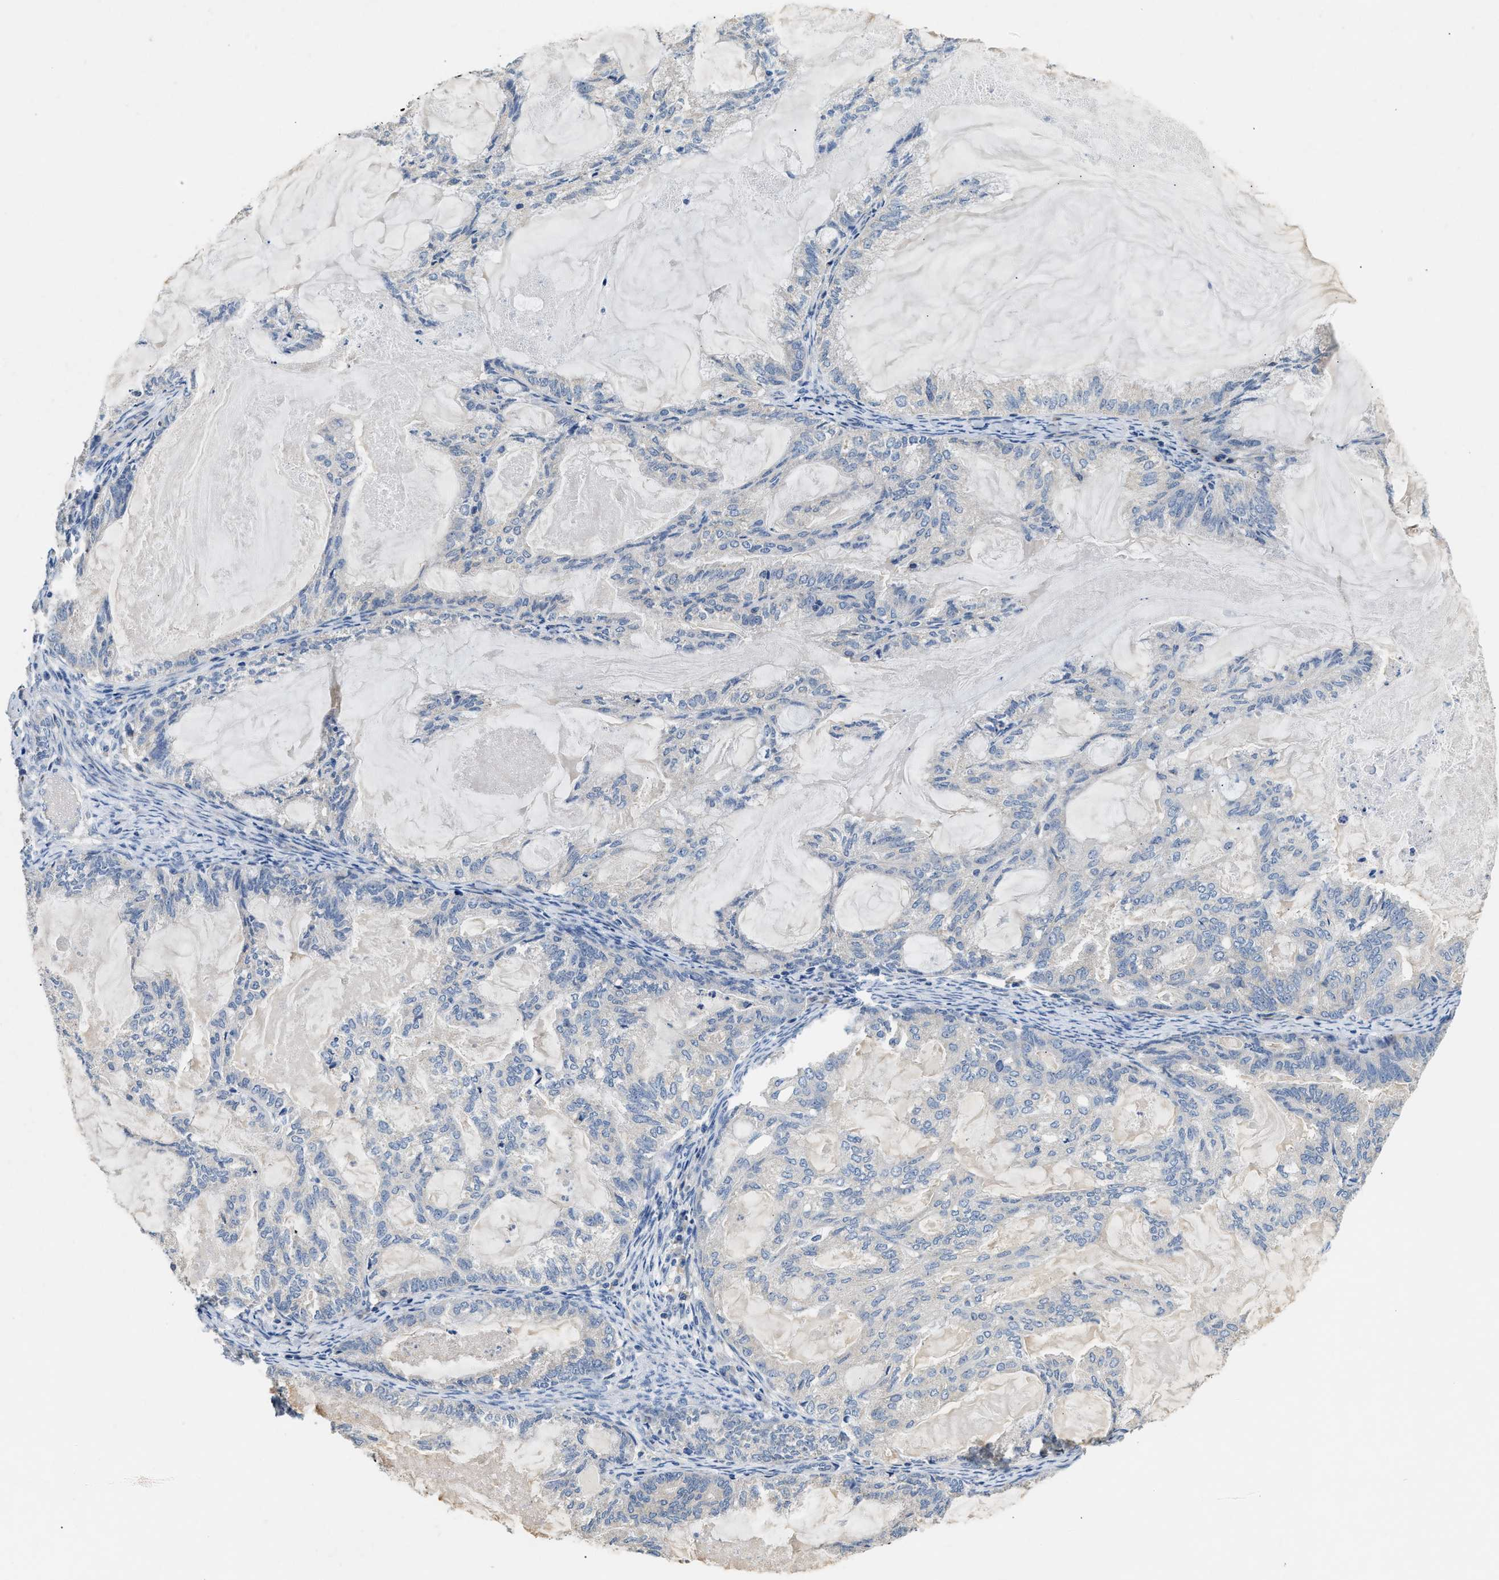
{"staining": {"intensity": "negative", "quantity": "none", "location": "none"}, "tissue": "endometrial cancer", "cell_type": "Tumor cells", "image_type": "cancer", "snomed": [{"axis": "morphology", "description": "Adenocarcinoma, NOS"}, {"axis": "topography", "description": "Endometrium"}], "caption": "A high-resolution histopathology image shows immunohistochemistry staining of endometrial cancer, which shows no significant staining in tumor cells.", "gene": "IL17RC", "patient": {"sex": "female", "age": 86}}